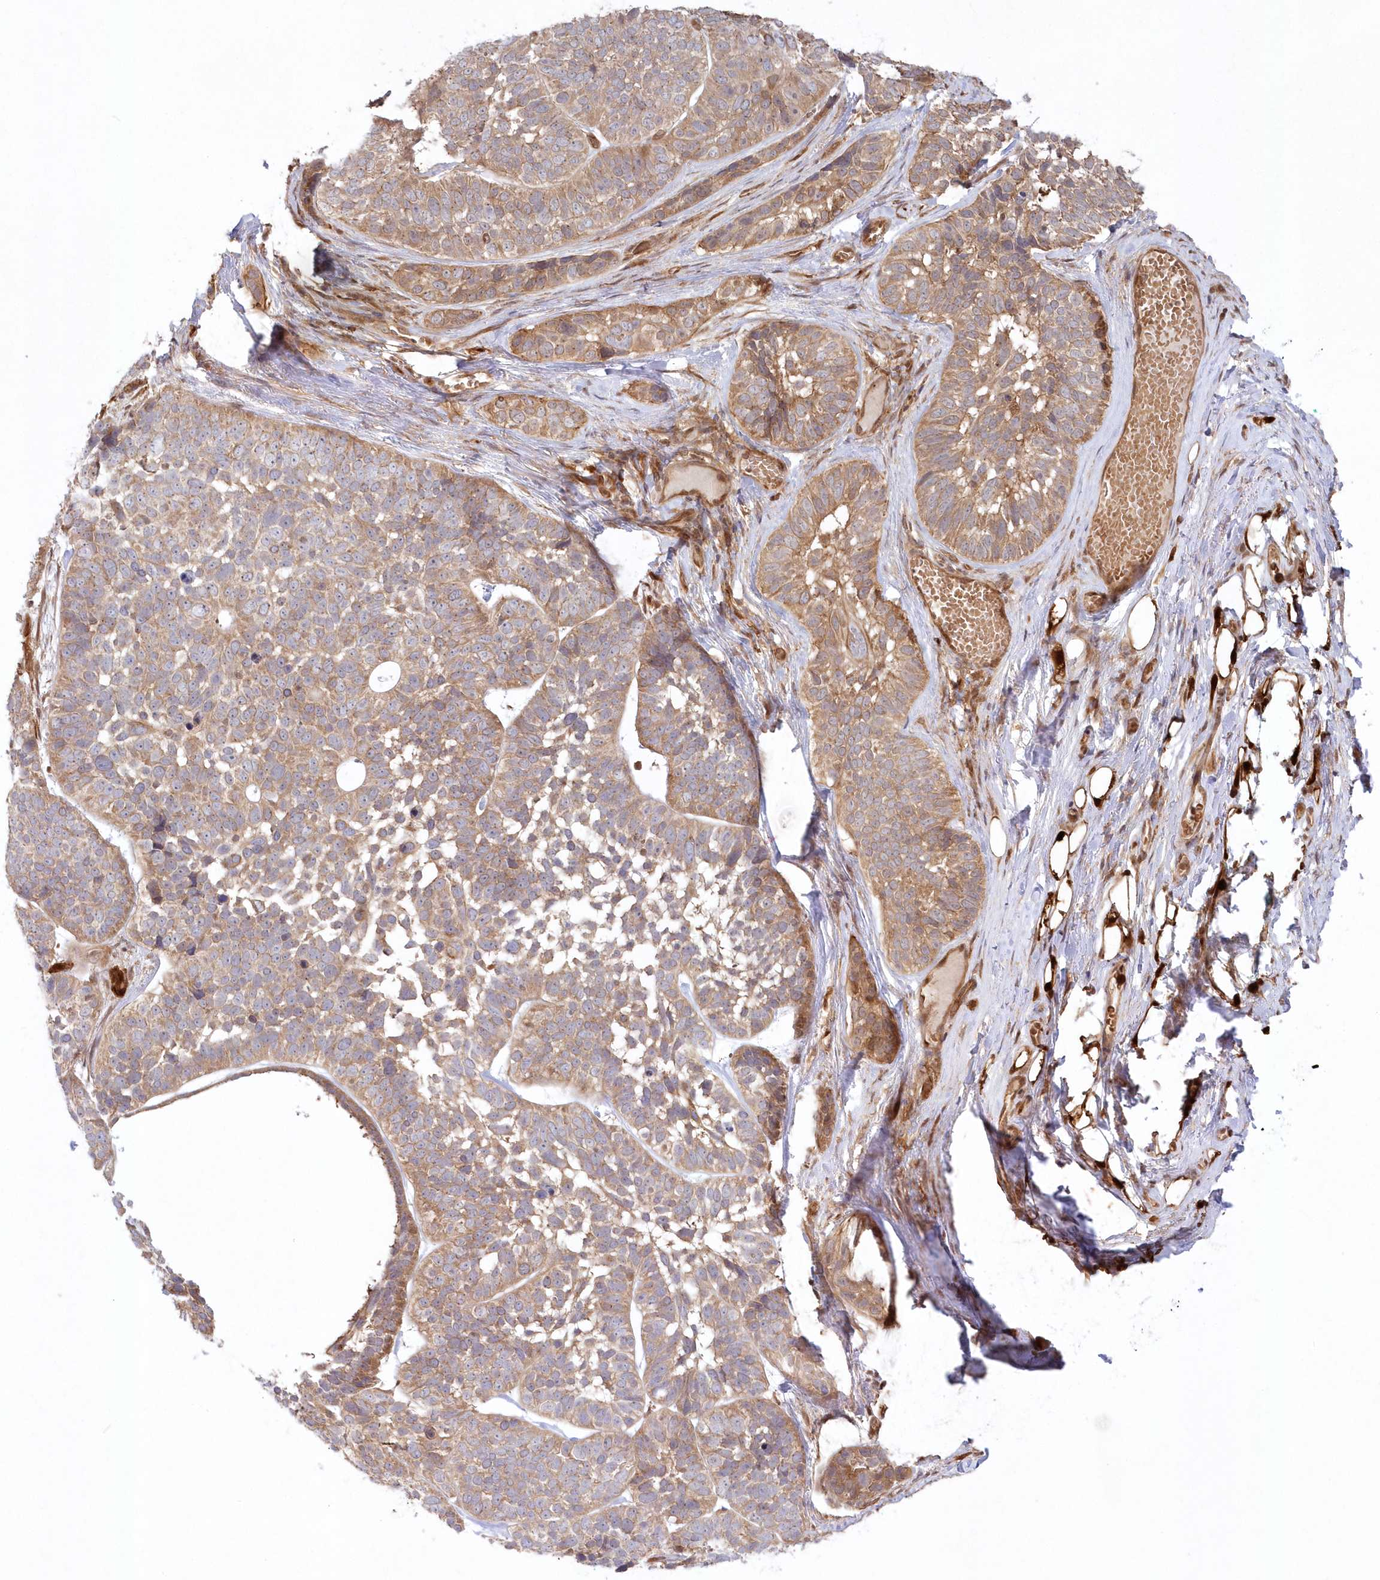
{"staining": {"intensity": "moderate", "quantity": ">75%", "location": "cytoplasmic/membranous"}, "tissue": "skin cancer", "cell_type": "Tumor cells", "image_type": "cancer", "snomed": [{"axis": "morphology", "description": "Basal cell carcinoma"}, {"axis": "topography", "description": "Skin"}], "caption": "Immunohistochemical staining of human basal cell carcinoma (skin) displays moderate cytoplasmic/membranous protein positivity in approximately >75% of tumor cells. (brown staining indicates protein expression, while blue staining denotes nuclei).", "gene": "GBE1", "patient": {"sex": "male", "age": 62}}